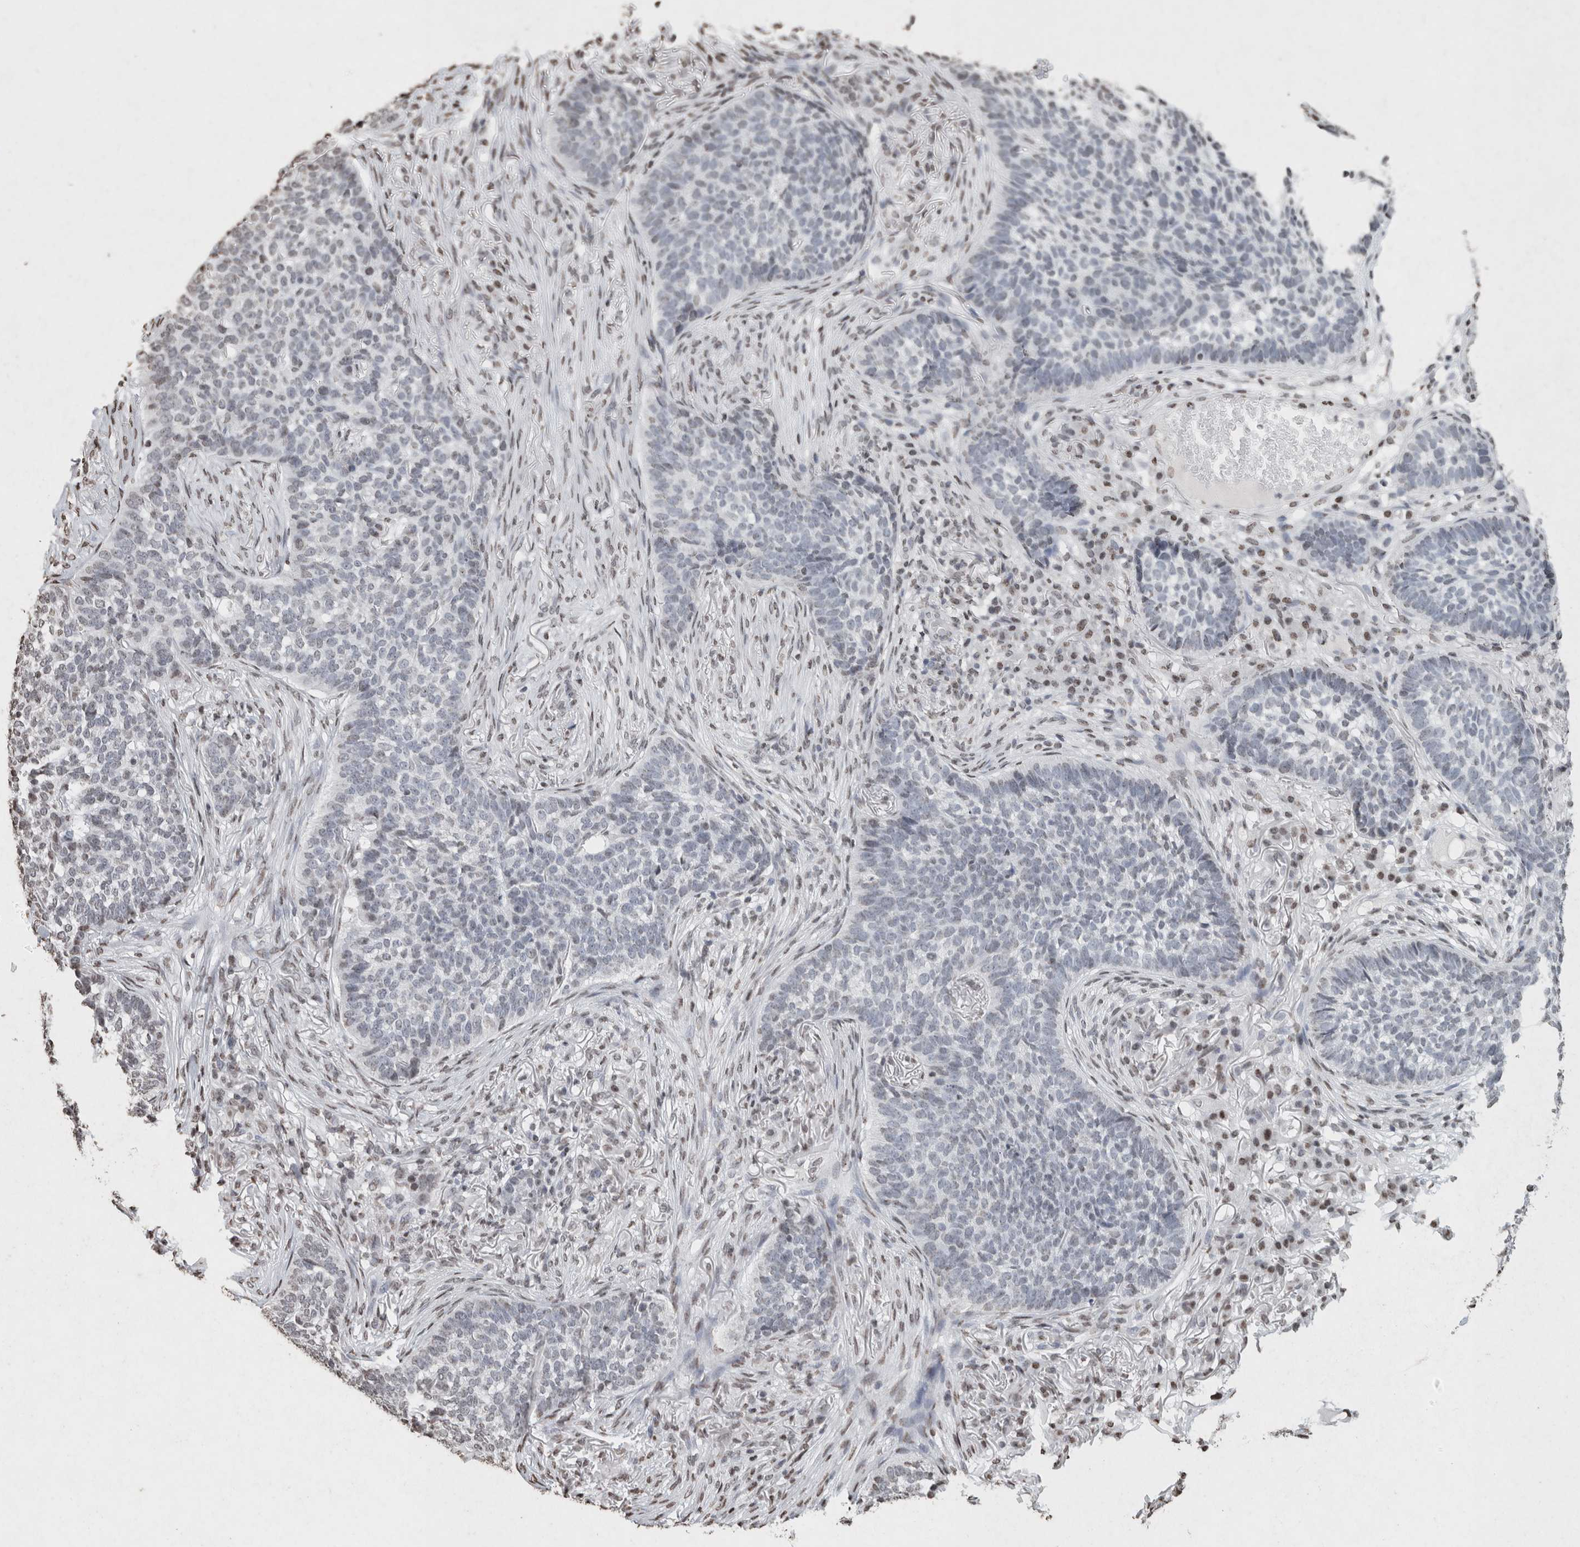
{"staining": {"intensity": "negative", "quantity": "none", "location": "none"}, "tissue": "skin cancer", "cell_type": "Tumor cells", "image_type": "cancer", "snomed": [{"axis": "morphology", "description": "Basal cell carcinoma"}, {"axis": "topography", "description": "Skin"}], "caption": "This is an immunohistochemistry image of human skin basal cell carcinoma. There is no positivity in tumor cells.", "gene": "CNTN1", "patient": {"sex": "male", "age": 85}}